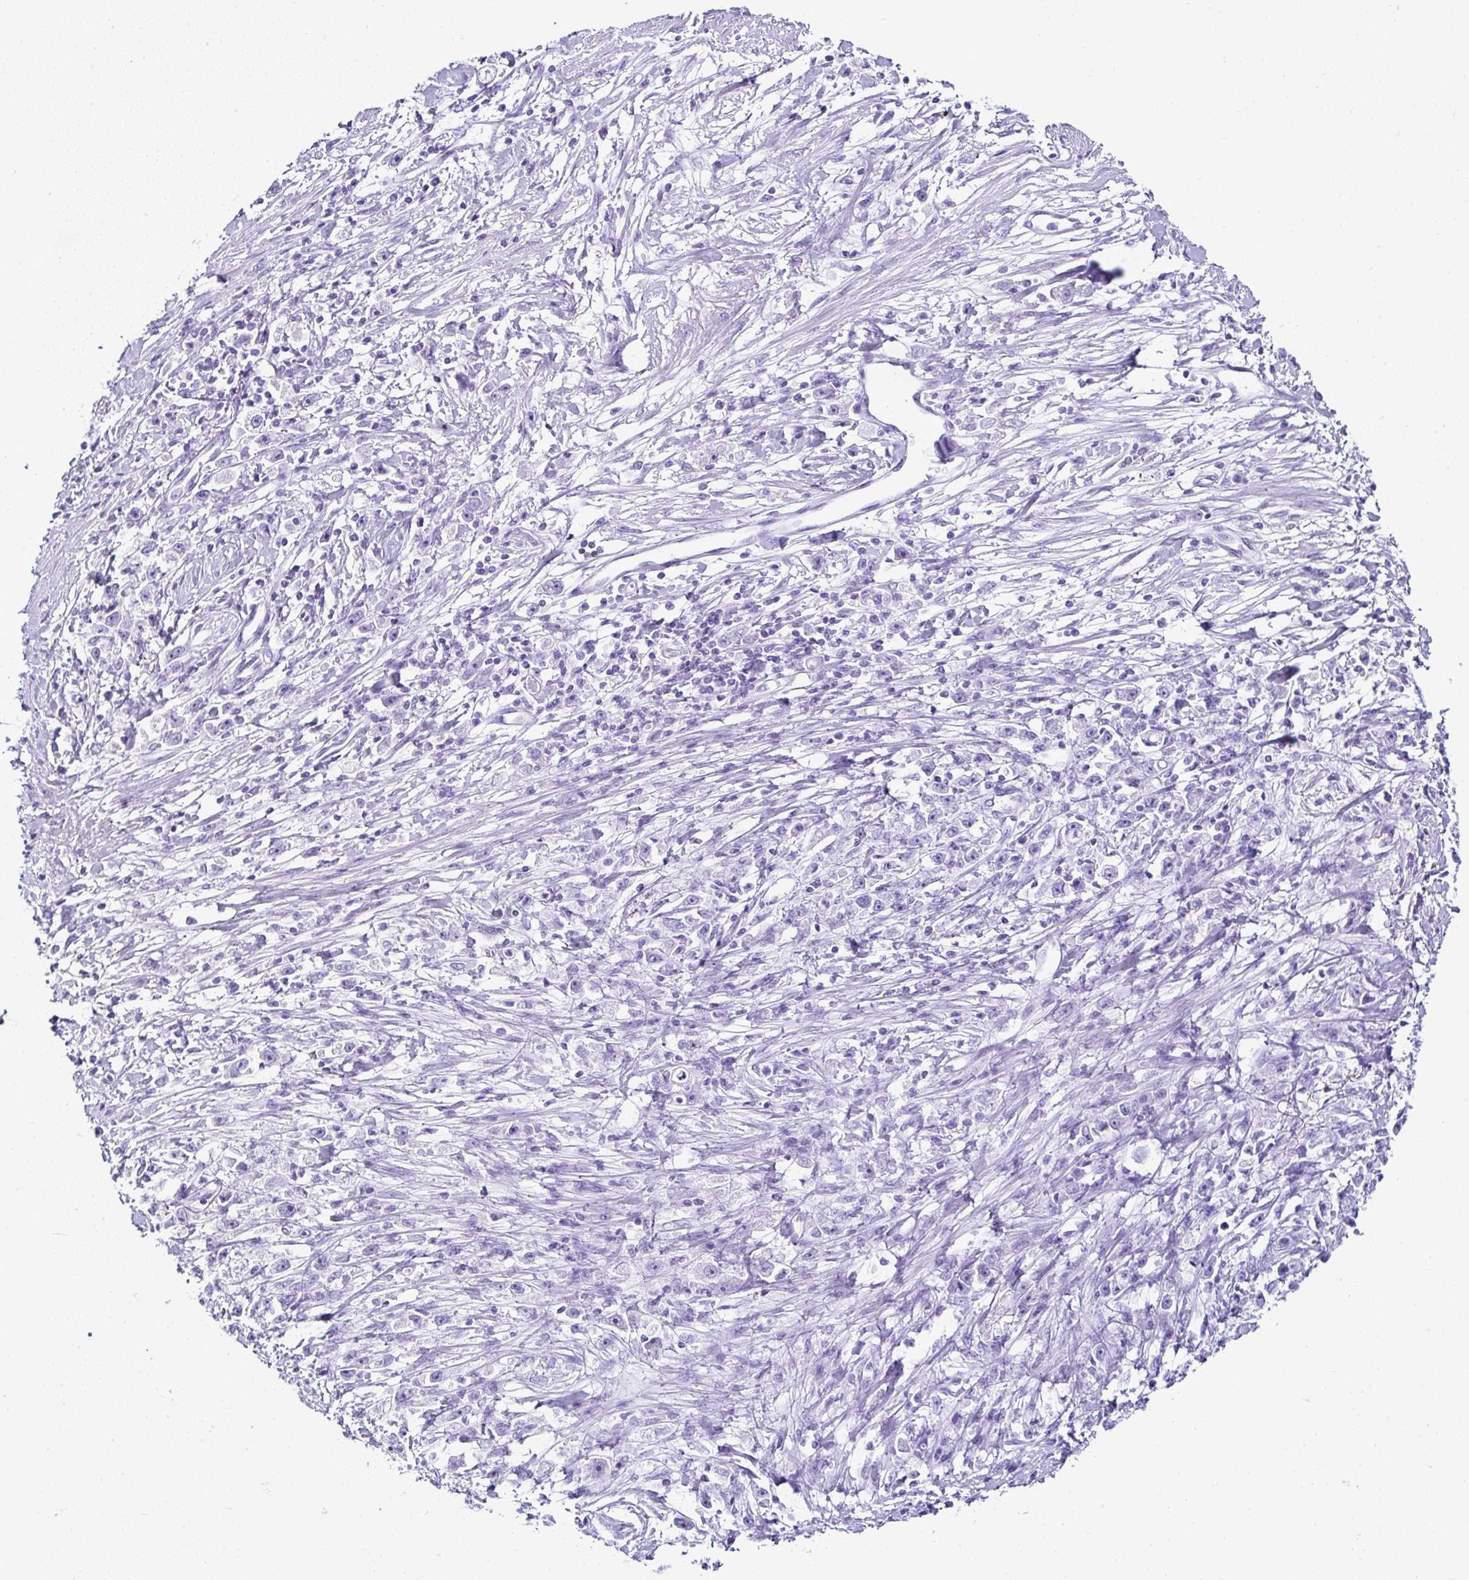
{"staining": {"intensity": "negative", "quantity": "none", "location": "none"}, "tissue": "stomach cancer", "cell_type": "Tumor cells", "image_type": "cancer", "snomed": [{"axis": "morphology", "description": "Adenocarcinoma, NOS"}, {"axis": "topography", "description": "Stomach"}], "caption": "Tumor cells are negative for brown protein staining in stomach cancer (adenocarcinoma).", "gene": "SERPINB3", "patient": {"sex": "female", "age": 59}}